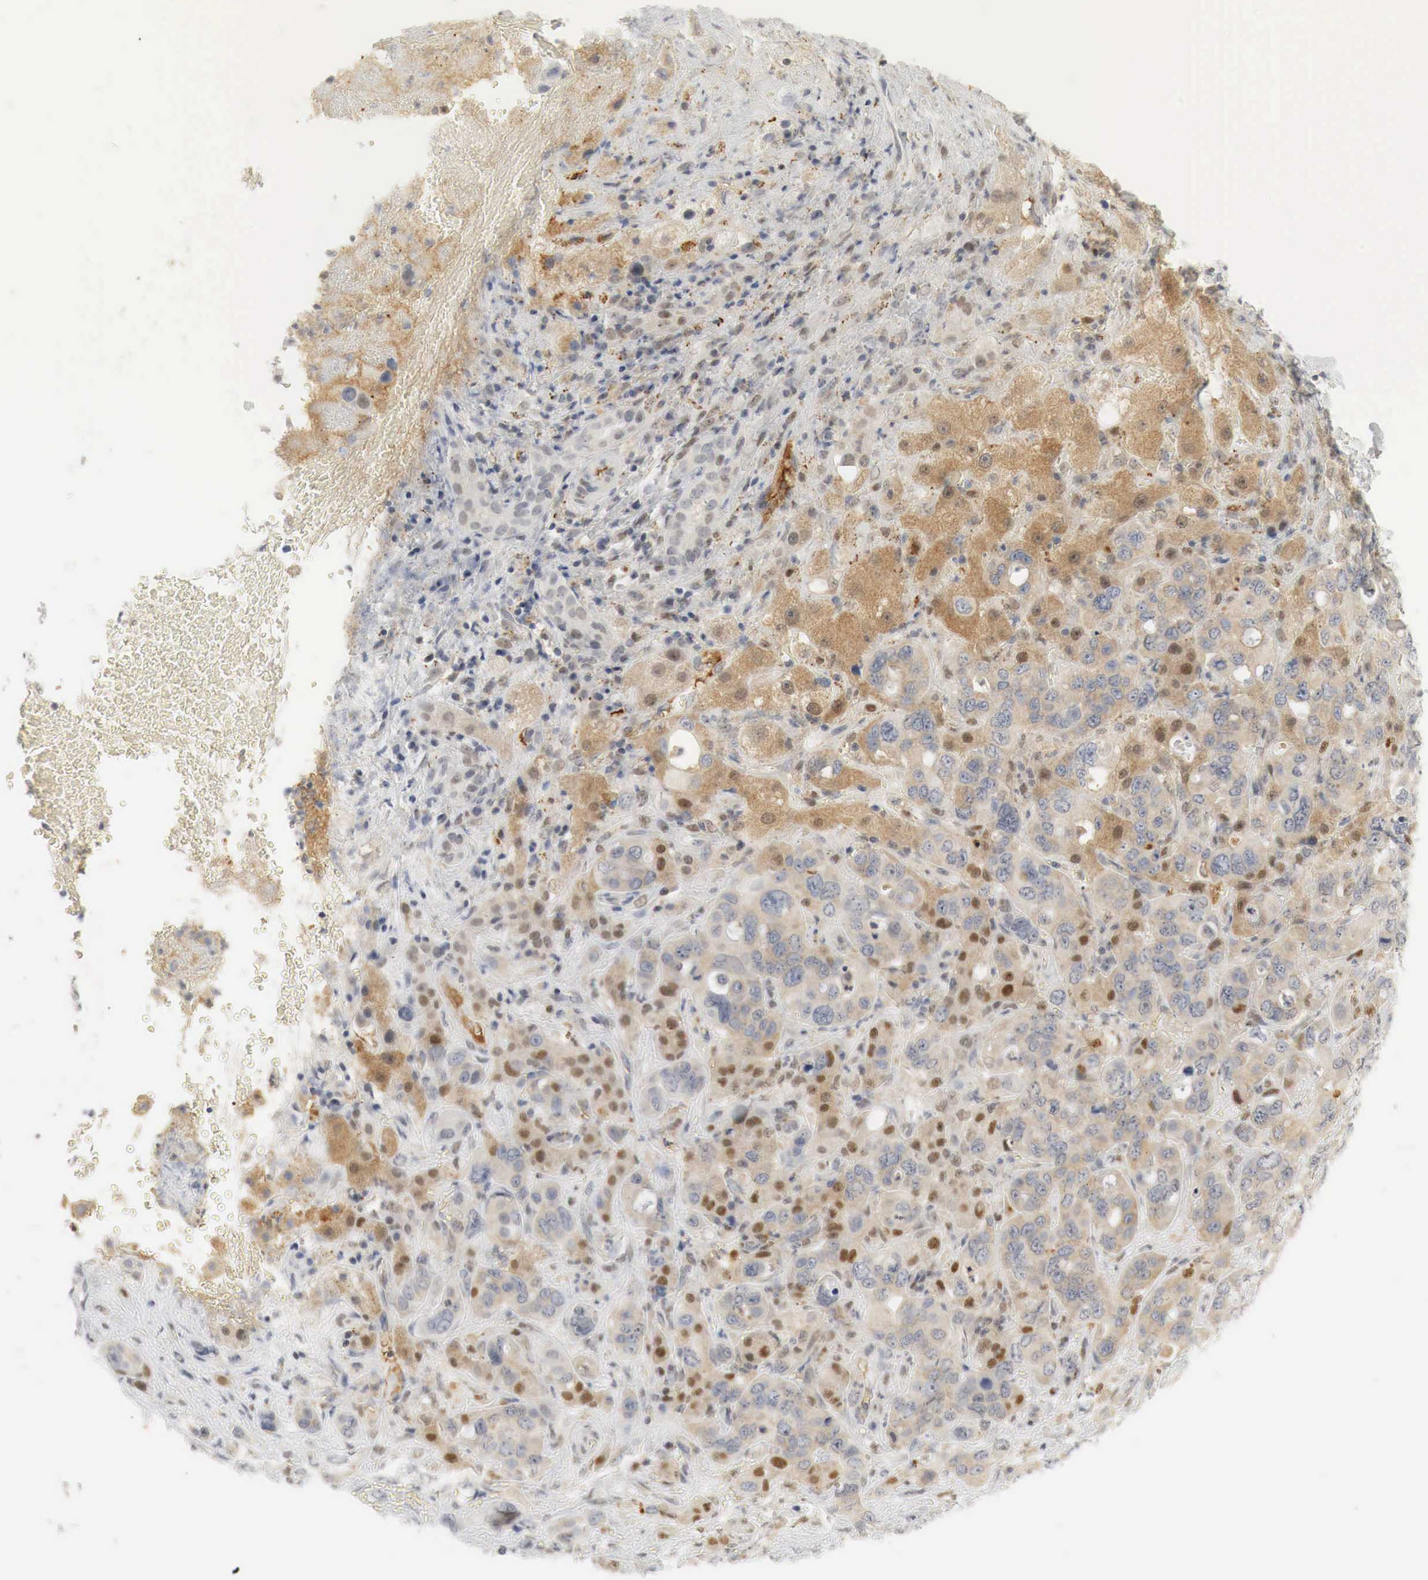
{"staining": {"intensity": "moderate", "quantity": "25%-75%", "location": "cytoplasmic/membranous,nuclear"}, "tissue": "liver cancer", "cell_type": "Tumor cells", "image_type": "cancer", "snomed": [{"axis": "morphology", "description": "Cholangiocarcinoma"}, {"axis": "topography", "description": "Liver"}], "caption": "Cholangiocarcinoma (liver) was stained to show a protein in brown. There is medium levels of moderate cytoplasmic/membranous and nuclear staining in about 25%-75% of tumor cells. Immunohistochemistry stains the protein in brown and the nuclei are stained blue.", "gene": "MYC", "patient": {"sex": "female", "age": 79}}